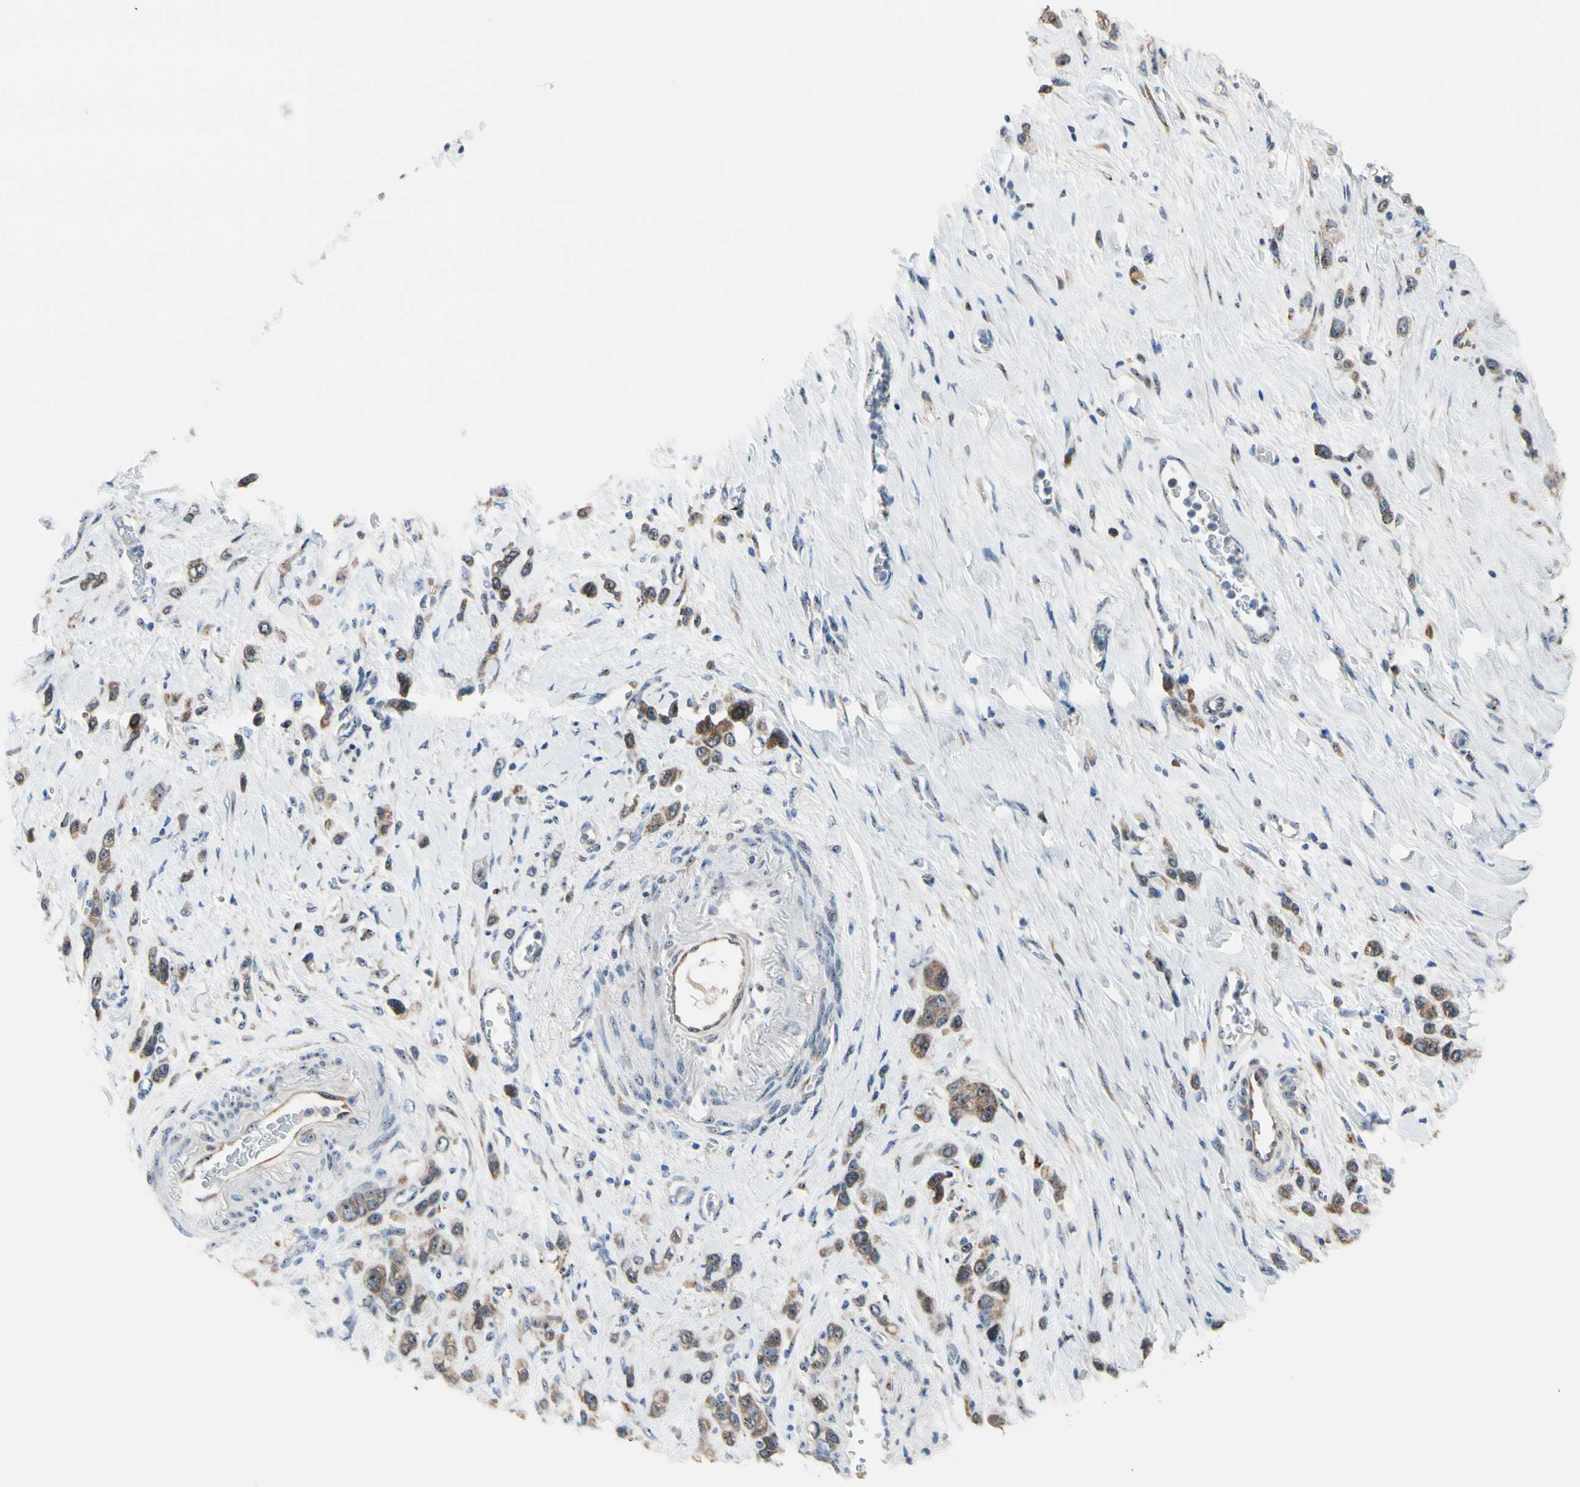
{"staining": {"intensity": "weak", "quantity": ">75%", "location": "cytoplasmic/membranous"}, "tissue": "stomach cancer", "cell_type": "Tumor cells", "image_type": "cancer", "snomed": [{"axis": "morphology", "description": "Normal tissue, NOS"}, {"axis": "morphology", "description": "Adenocarcinoma, NOS"}, {"axis": "morphology", "description": "Adenocarcinoma, High grade"}, {"axis": "topography", "description": "Stomach, upper"}, {"axis": "topography", "description": "Stomach"}], "caption": "IHC photomicrograph of high-grade adenocarcinoma (stomach) stained for a protein (brown), which displays low levels of weak cytoplasmic/membranous staining in approximately >75% of tumor cells.", "gene": "TMED7", "patient": {"sex": "female", "age": 65}}